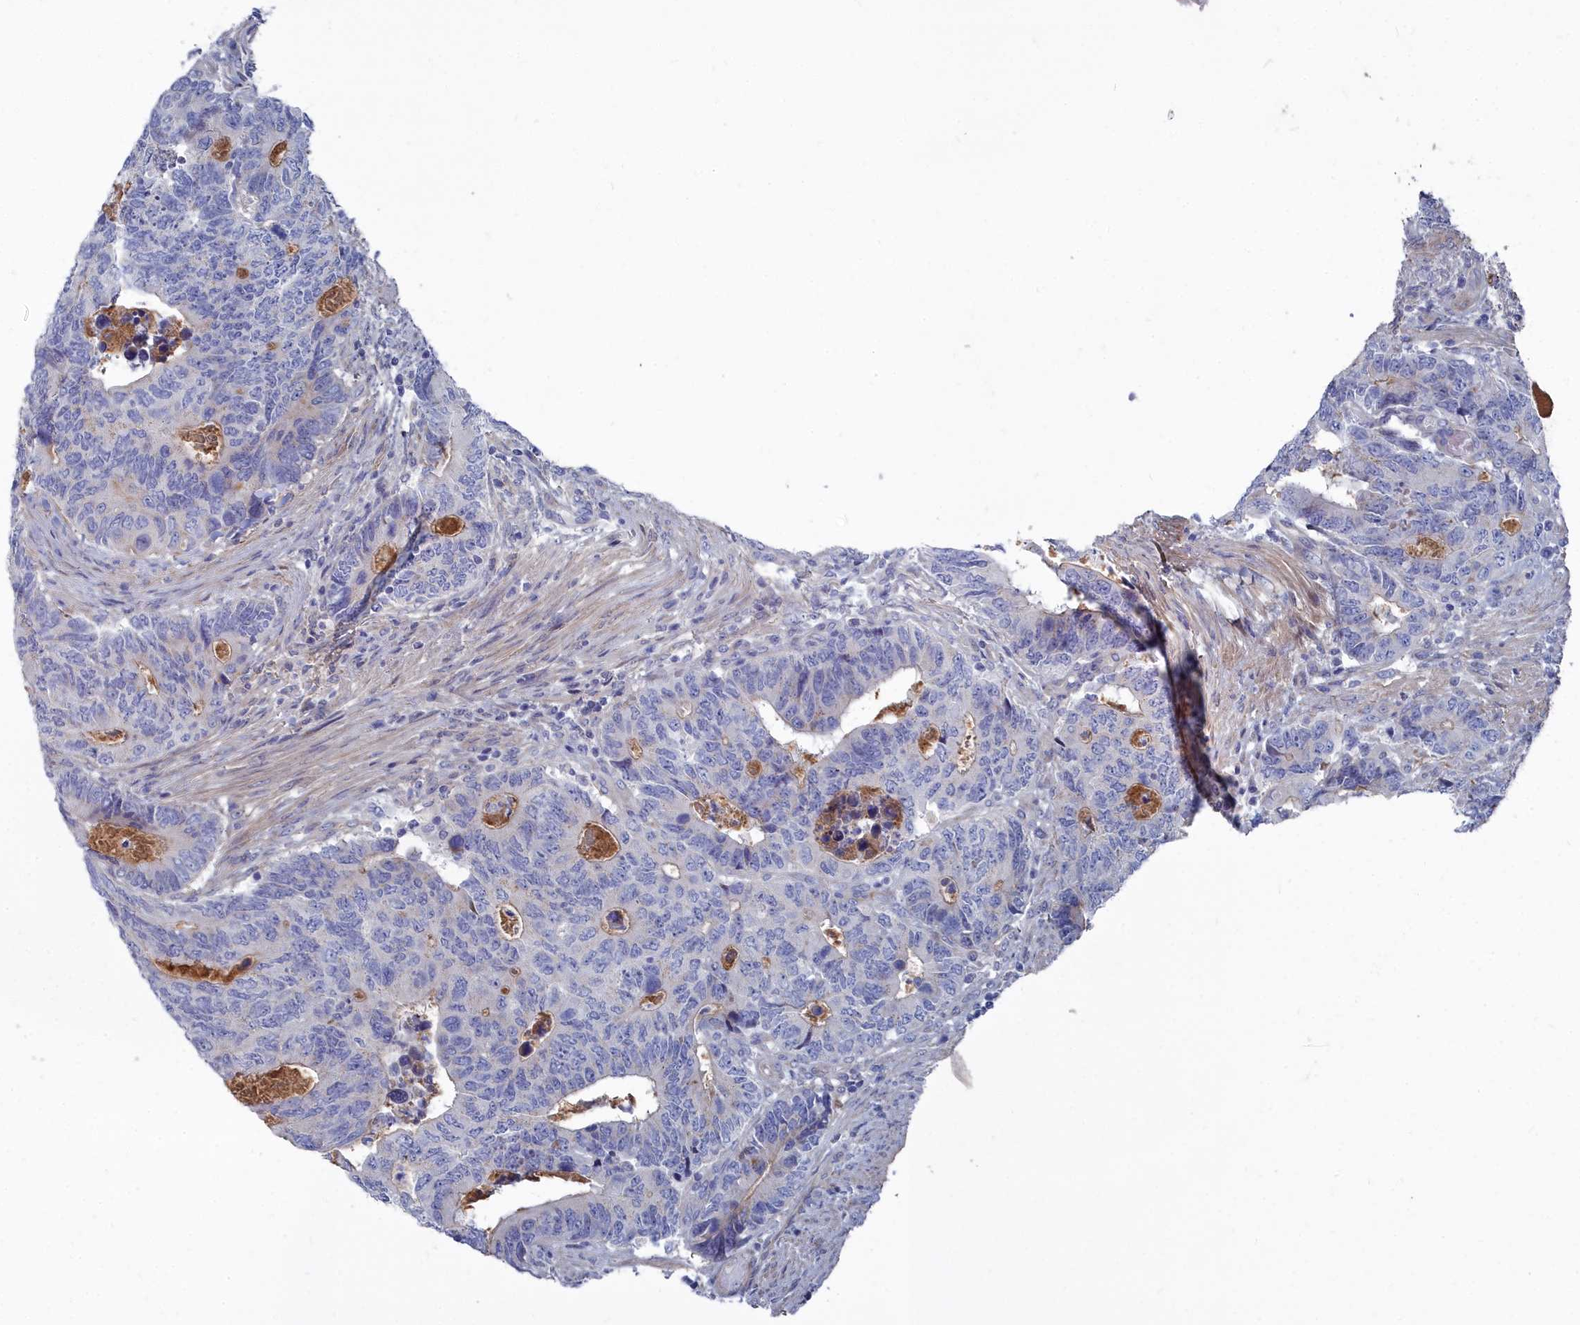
{"staining": {"intensity": "negative", "quantity": "none", "location": "none"}, "tissue": "colorectal cancer", "cell_type": "Tumor cells", "image_type": "cancer", "snomed": [{"axis": "morphology", "description": "Adenocarcinoma, NOS"}, {"axis": "topography", "description": "Colon"}], "caption": "The immunohistochemistry (IHC) micrograph has no significant staining in tumor cells of colorectal cancer tissue.", "gene": "SHISAL2A", "patient": {"sex": "male", "age": 87}}